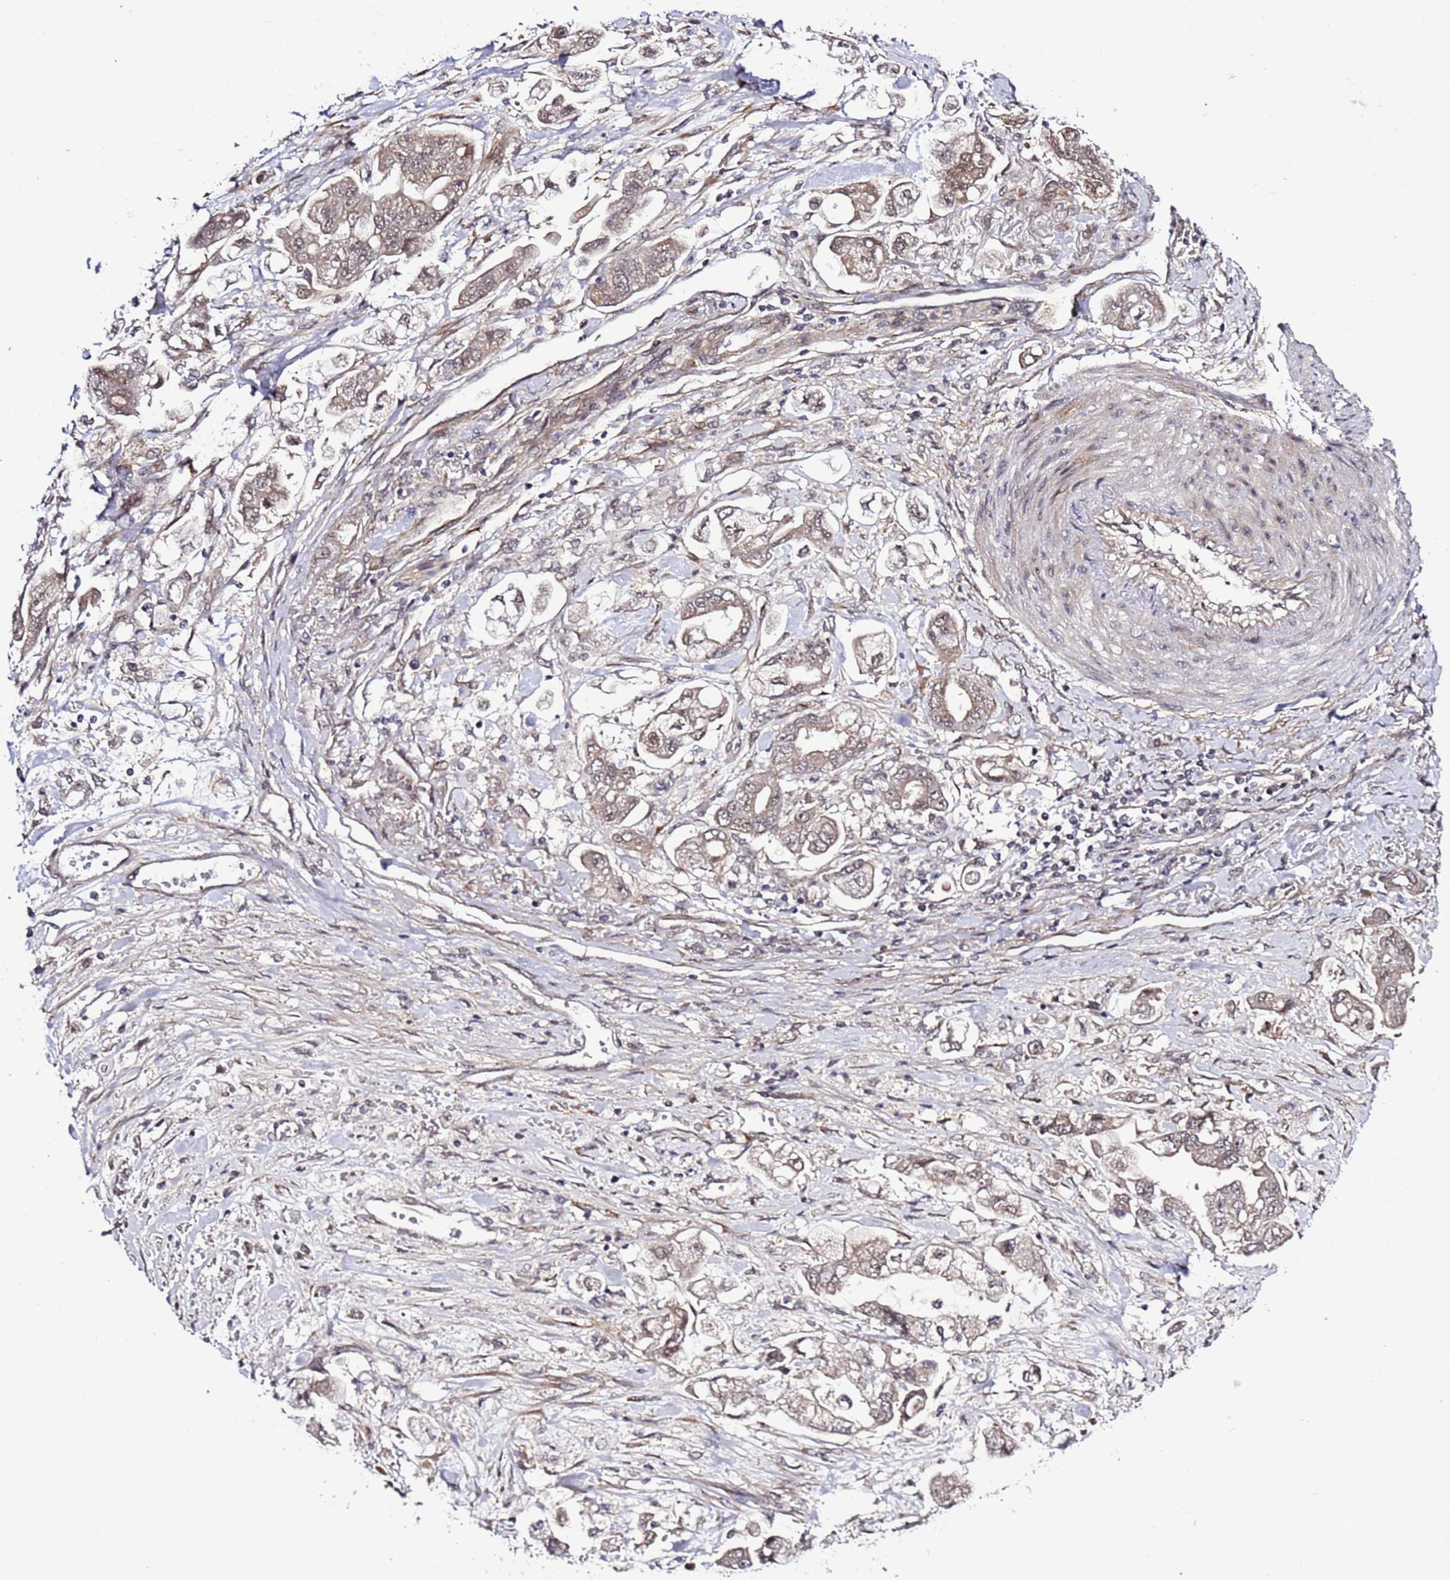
{"staining": {"intensity": "weak", "quantity": "25%-75%", "location": "nuclear"}, "tissue": "stomach cancer", "cell_type": "Tumor cells", "image_type": "cancer", "snomed": [{"axis": "morphology", "description": "Adenocarcinoma, NOS"}, {"axis": "topography", "description": "Stomach"}], "caption": "A micrograph of human stomach adenocarcinoma stained for a protein displays weak nuclear brown staining in tumor cells.", "gene": "POLR2D", "patient": {"sex": "male", "age": 62}}